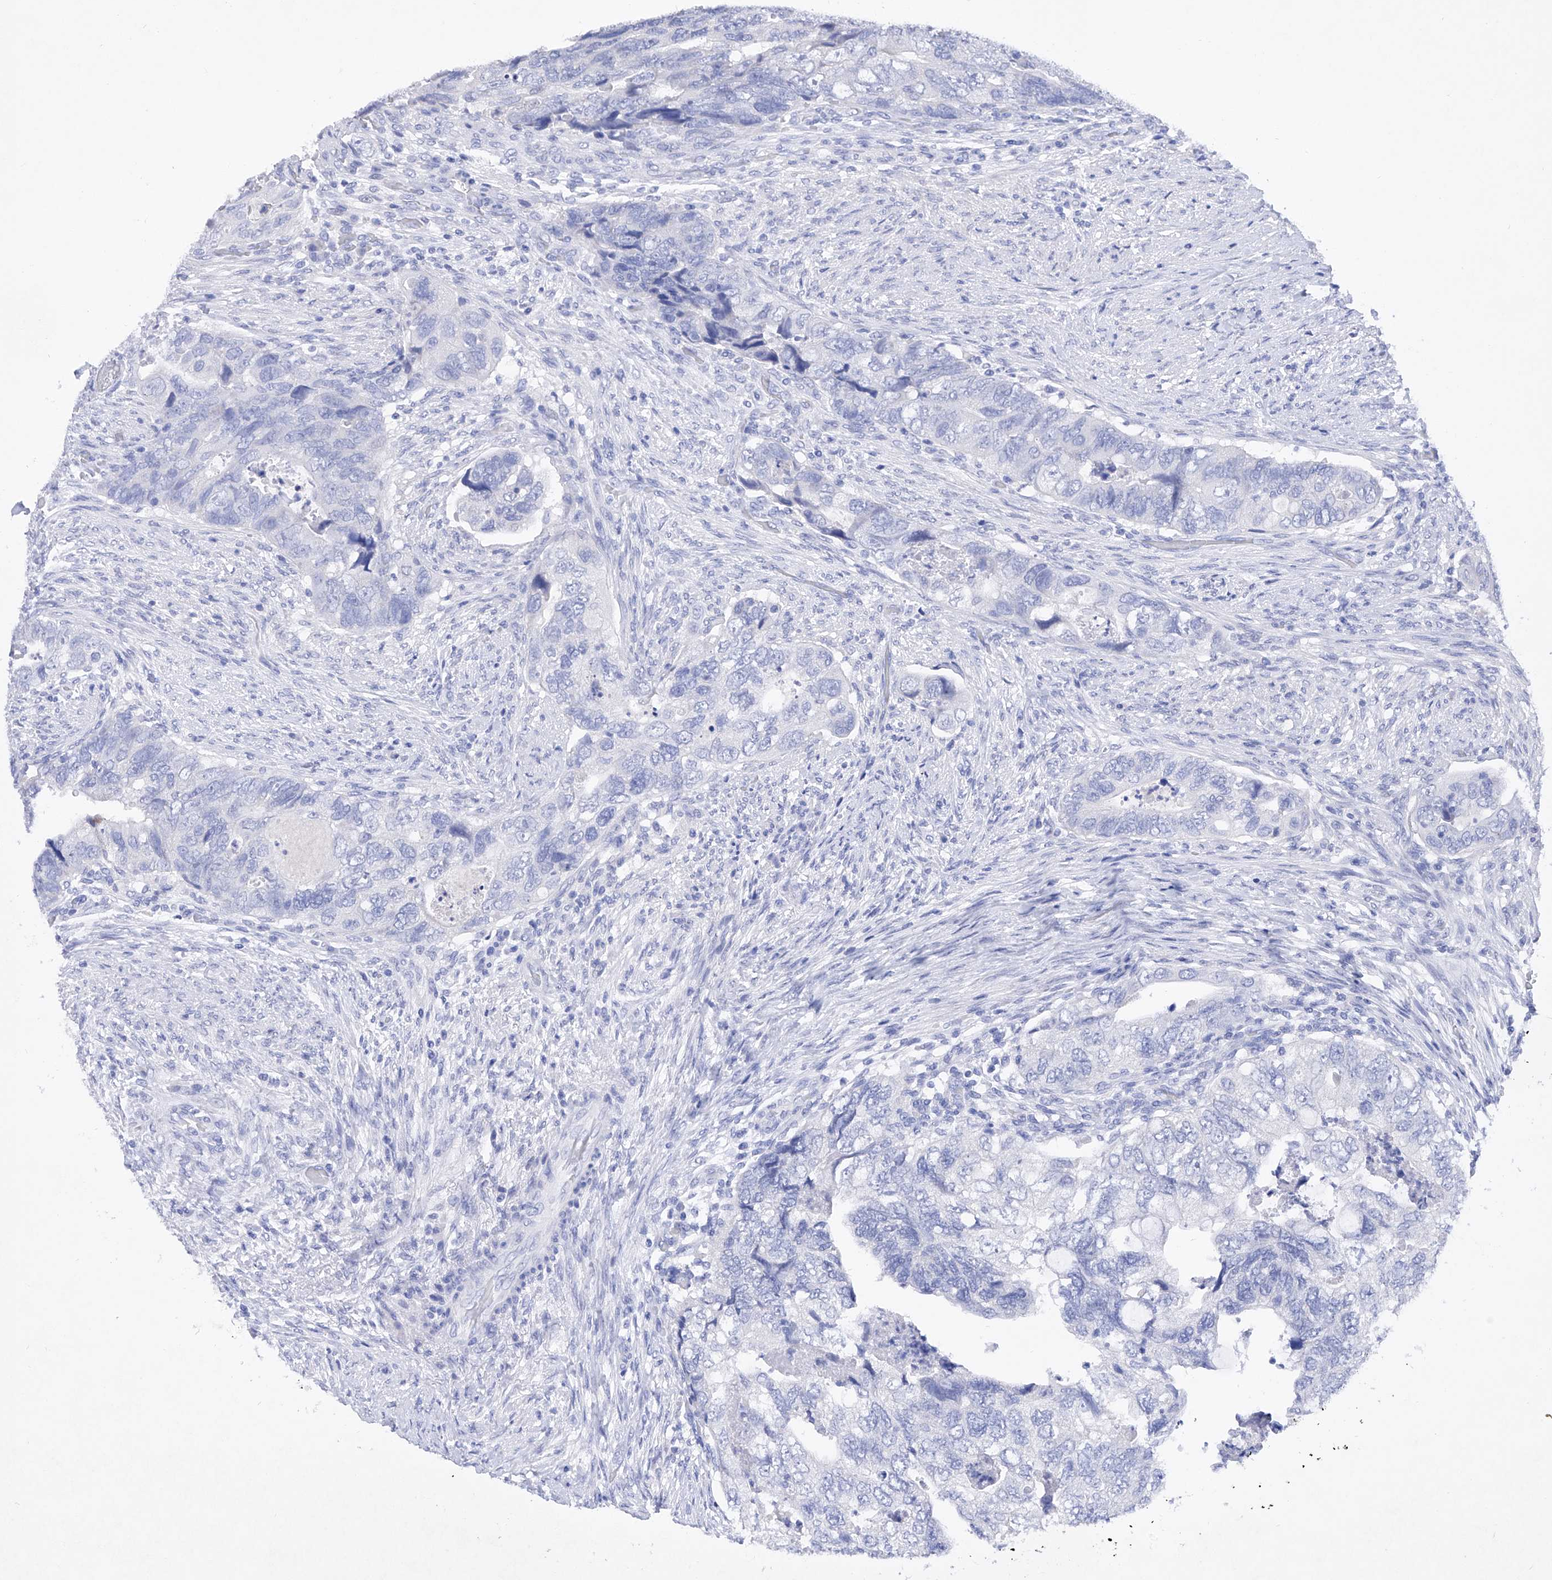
{"staining": {"intensity": "negative", "quantity": "none", "location": "none"}, "tissue": "colorectal cancer", "cell_type": "Tumor cells", "image_type": "cancer", "snomed": [{"axis": "morphology", "description": "Adenocarcinoma, NOS"}, {"axis": "topography", "description": "Rectum"}], "caption": "The histopathology image demonstrates no staining of tumor cells in colorectal cancer.", "gene": "BARX2", "patient": {"sex": "male", "age": 63}}